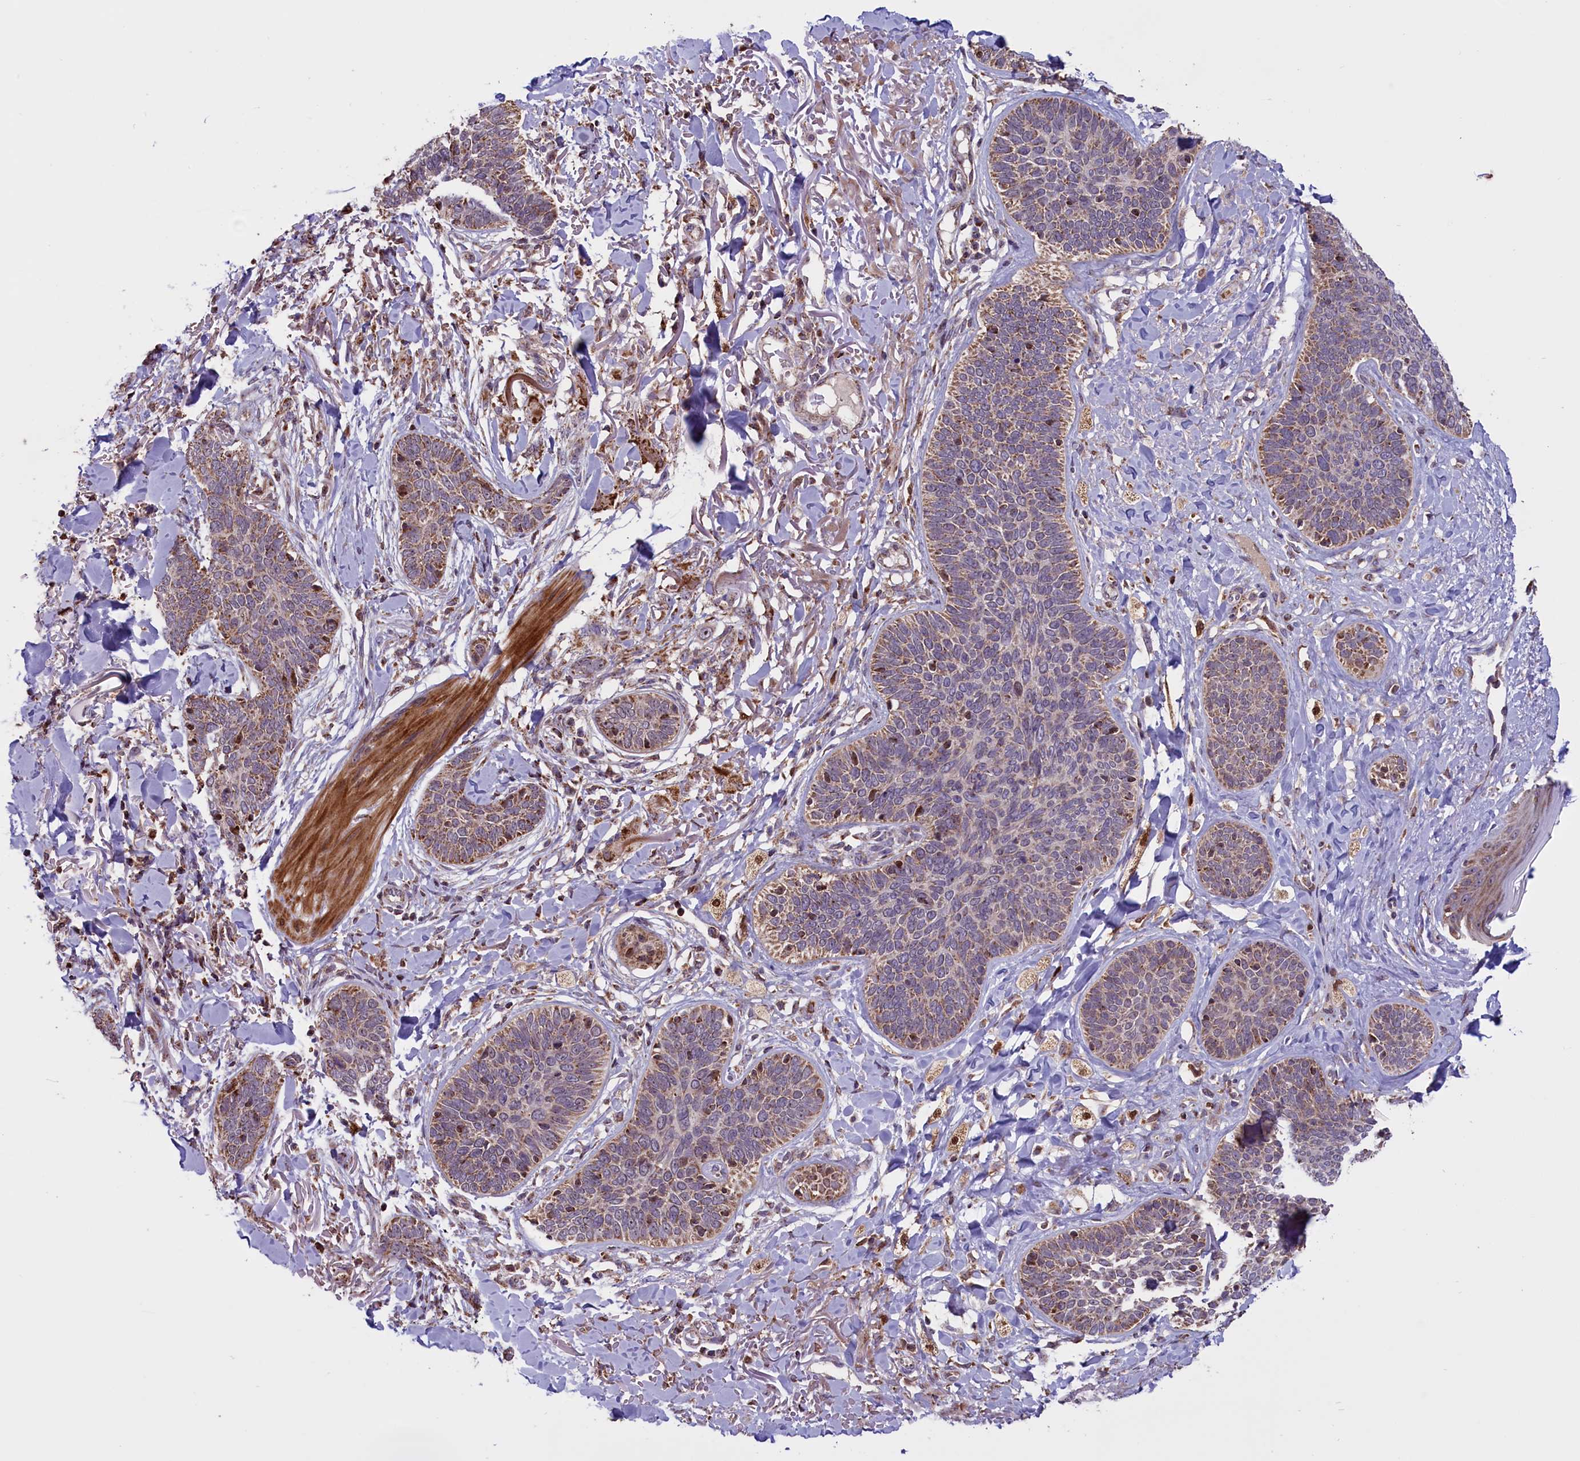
{"staining": {"intensity": "moderate", "quantity": "25%-75%", "location": "cytoplasmic/membranous"}, "tissue": "skin cancer", "cell_type": "Tumor cells", "image_type": "cancer", "snomed": [{"axis": "morphology", "description": "Basal cell carcinoma"}, {"axis": "topography", "description": "Skin"}], "caption": "A medium amount of moderate cytoplasmic/membranous expression is present in about 25%-75% of tumor cells in skin cancer (basal cell carcinoma) tissue.", "gene": "GLRX5", "patient": {"sex": "male", "age": 85}}